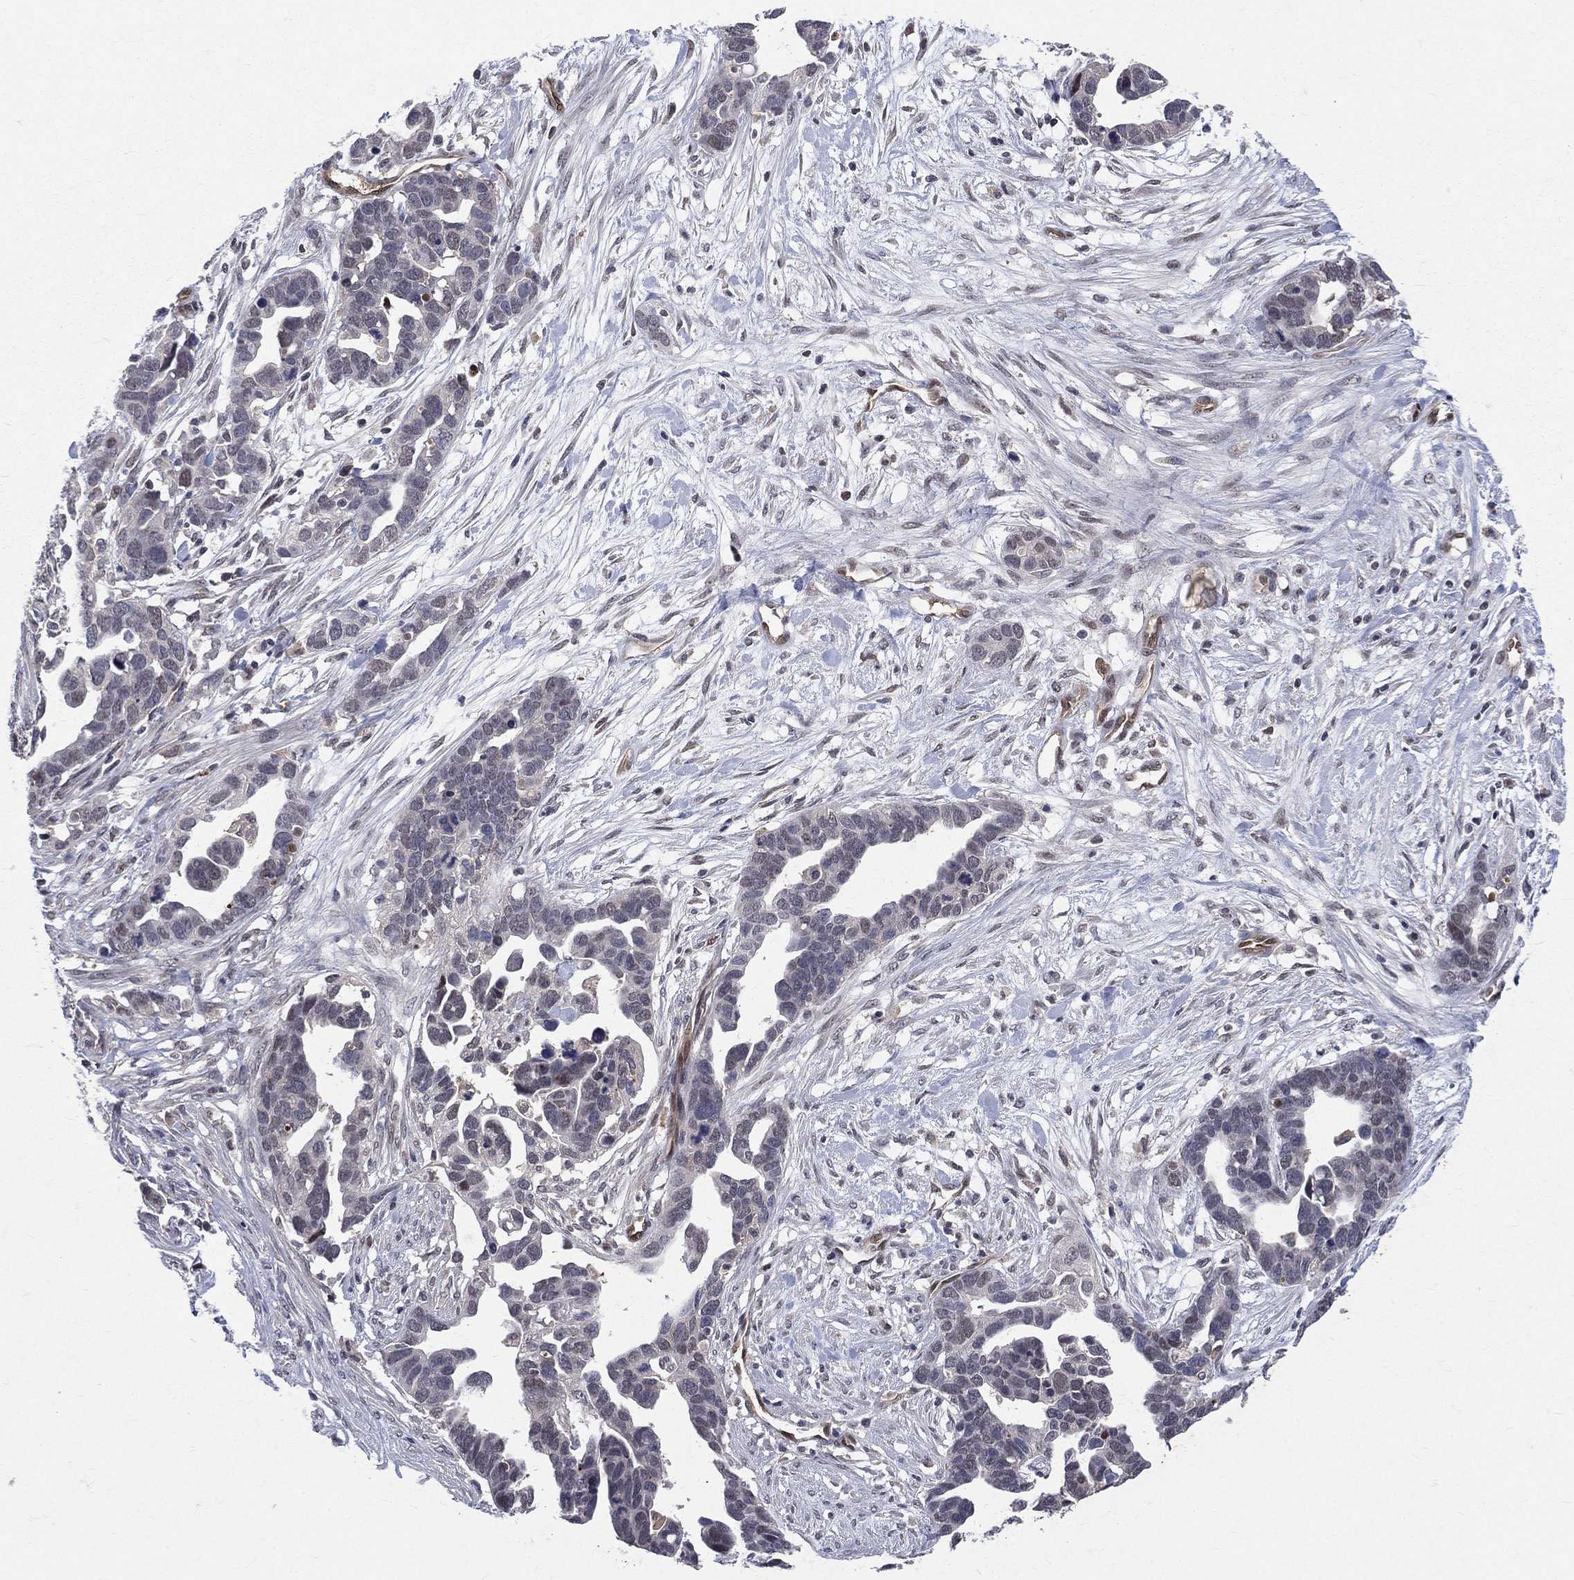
{"staining": {"intensity": "negative", "quantity": "none", "location": "none"}, "tissue": "ovarian cancer", "cell_type": "Tumor cells", "image_type": "cancer", "snomed": [{"axis": "morphology", "description": "Cystadenocarcinoma, serous, NOS"}, {"axis": "topography", "description": "Ovary"}], "caption": "This is an IHC histopathology image of ovarian serous cystadenocarcinoma. There is no positivity in tumor cells.", "gene": "GMPR2", "patient": {"sex": "female", "age": 54}}